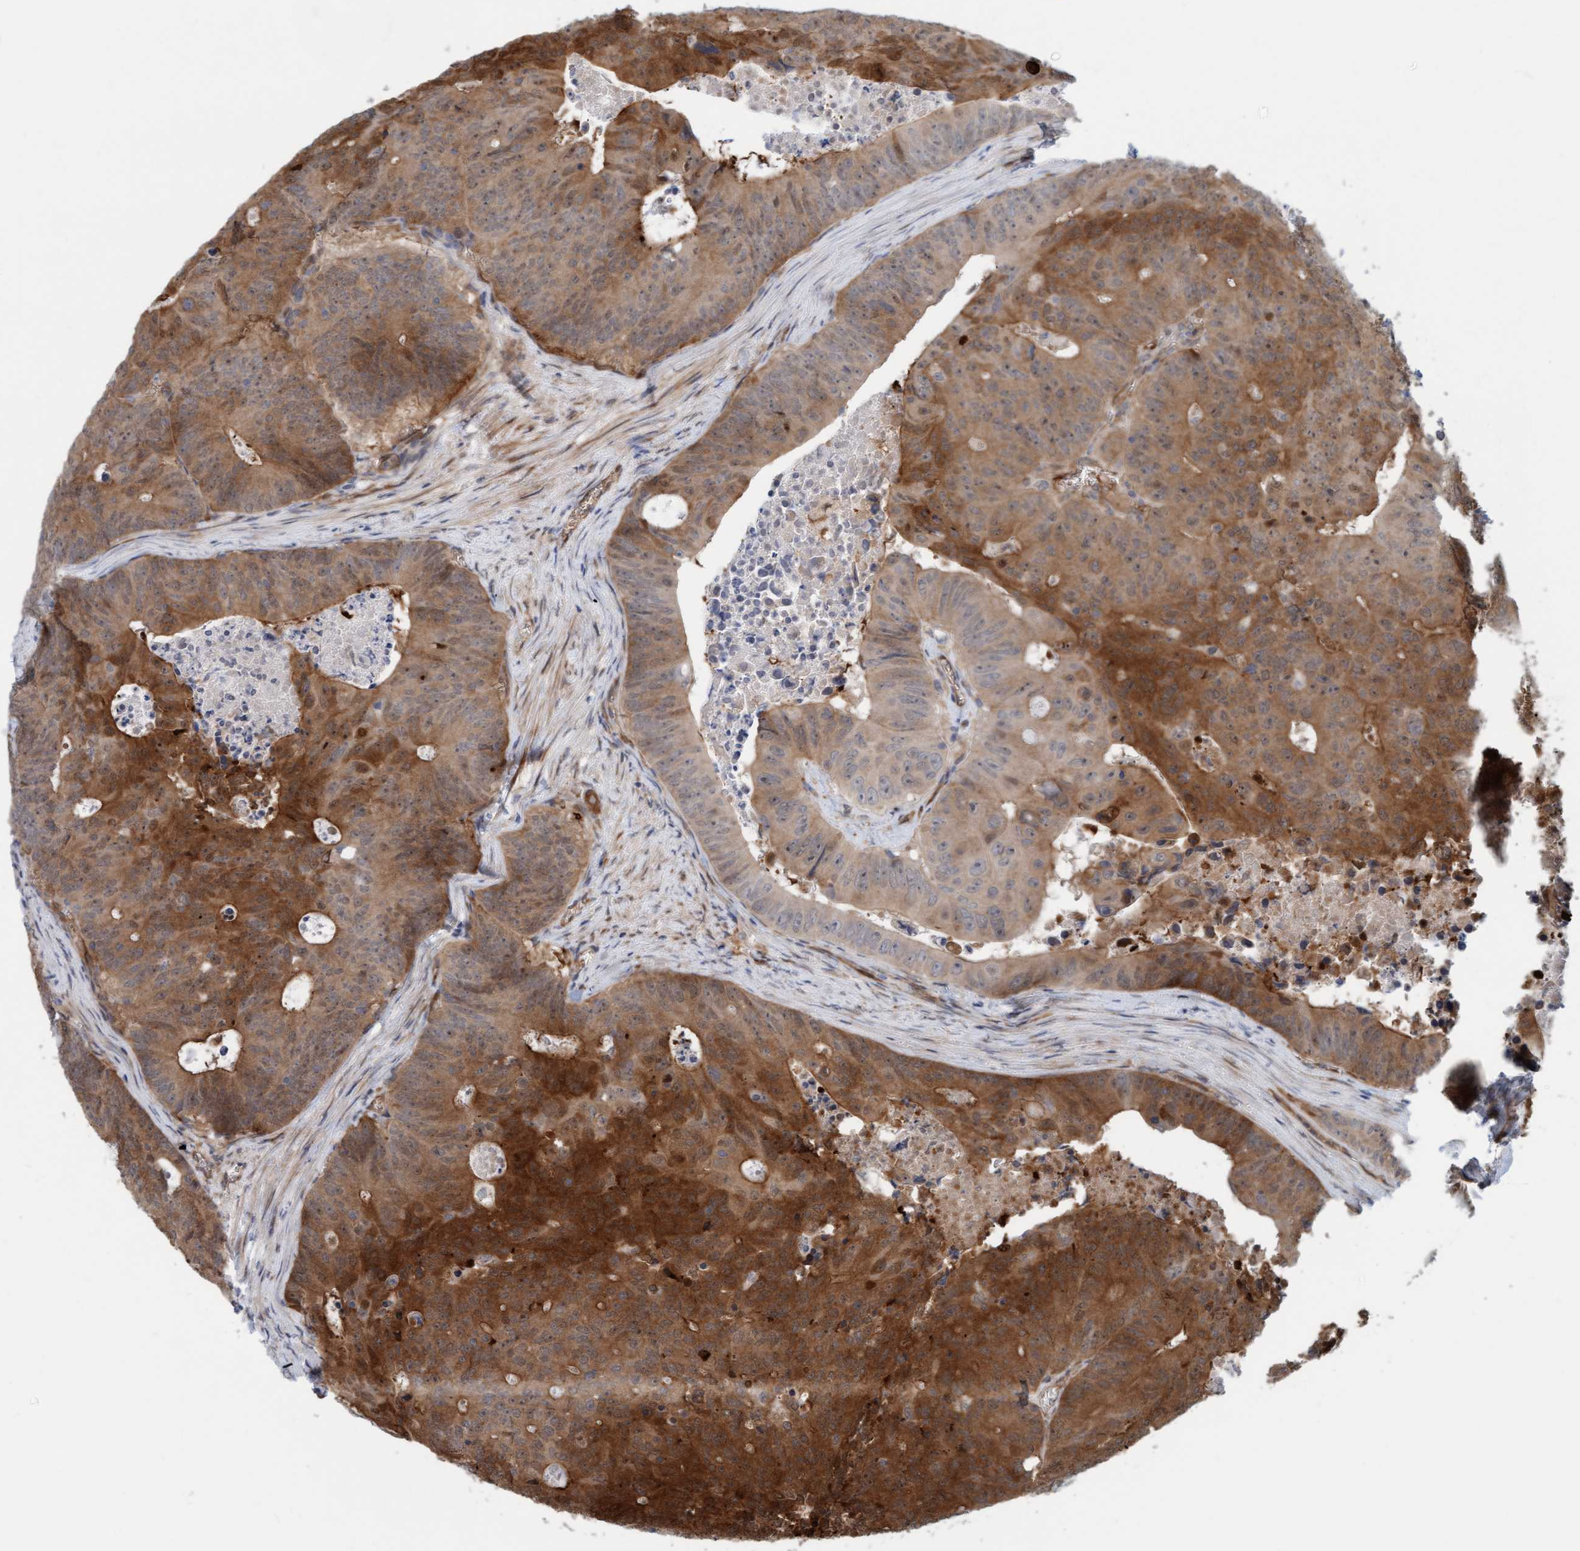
{"staining": {"intensity": "strong", "quantity": ">75%", "location": "cytoplasmic/membranous"}, "tissue": "colorectal cancer", "cell_type": "Tumor cells", "image_type": "cancer", "snomed": [{"axis": "morphology", "description": "Adenocarcinoma, NOS"}, {"axis": "topography", "description": "Colon"}], "caption": "Immunohistochemical staining of adenocarcinoma (colorectal) displays high levels of strong cytoplasmic/membranous protein staining in approximately >75% of tumor cells. The protein of interest is stained brown, and the nuclei are stained in blue (DAB IHC with brightfield microscopy, high magnification).", "gene": "EIF4EBP1", "patient": {"sex": "male", "age": 87}}